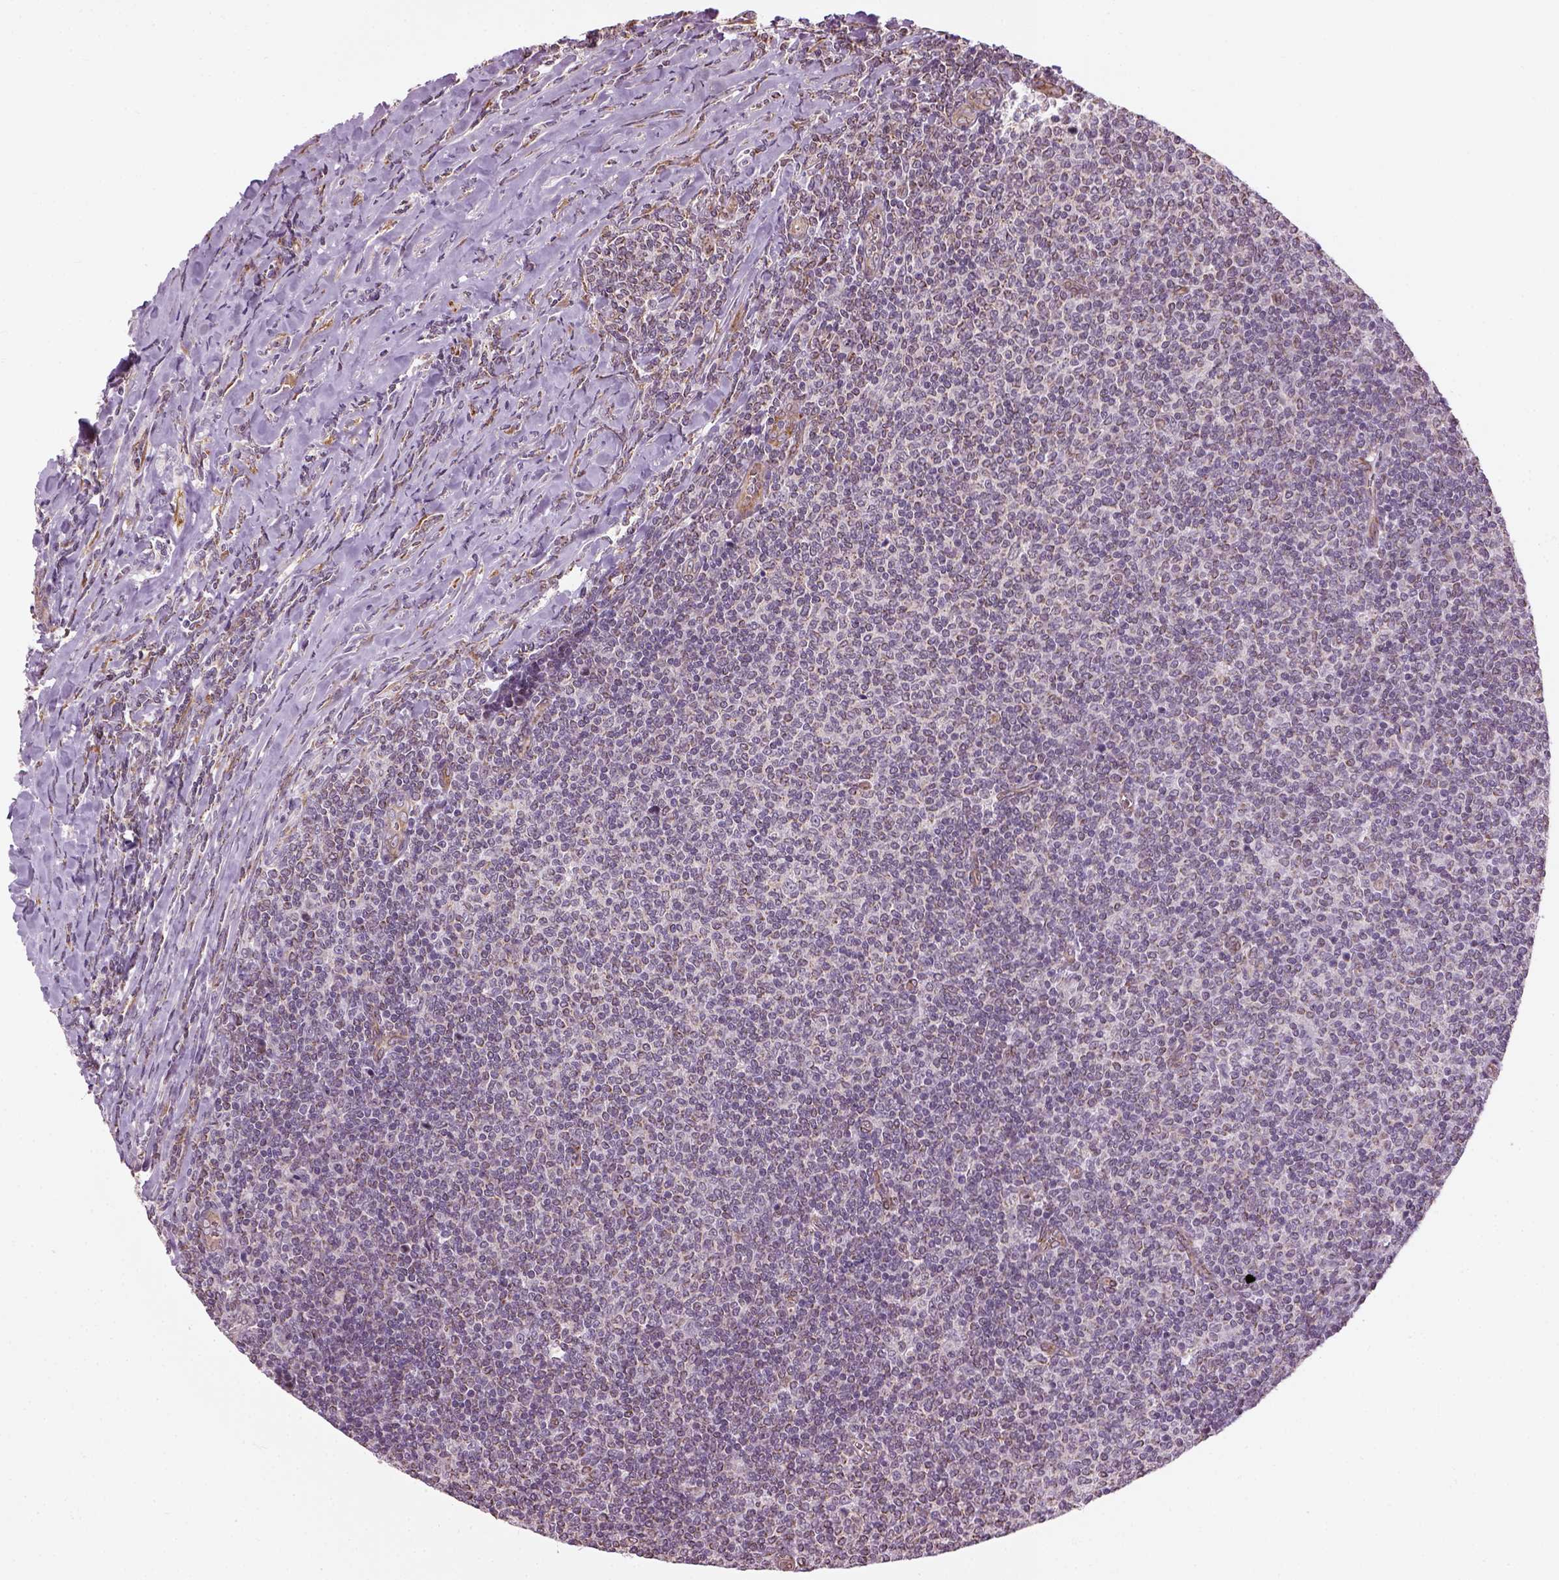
{"staining": {"intensity": "weak", "quantity": "25%-75%", "location": "cytoplasmic/membranous"}, "tissue": "lymphoma", "cell_type": "Tumor cells", "image_type": "cancer", "snomed": [{"axis": "morphology", "description": "Malignant lymphoma, non-Hodgkin's type, Low grade"}, {"axis": "topography", "description": "Lymph node"}], "caption": "This is a photomicrograph of IHC staining of malignant lymphoma, non-Hodgkin's type (low-grade), which shows weak staining in the cytoplasmic/membranous of tumor cells.", "gene": "XK", "patient": {"sex": "male", "age": 52}}